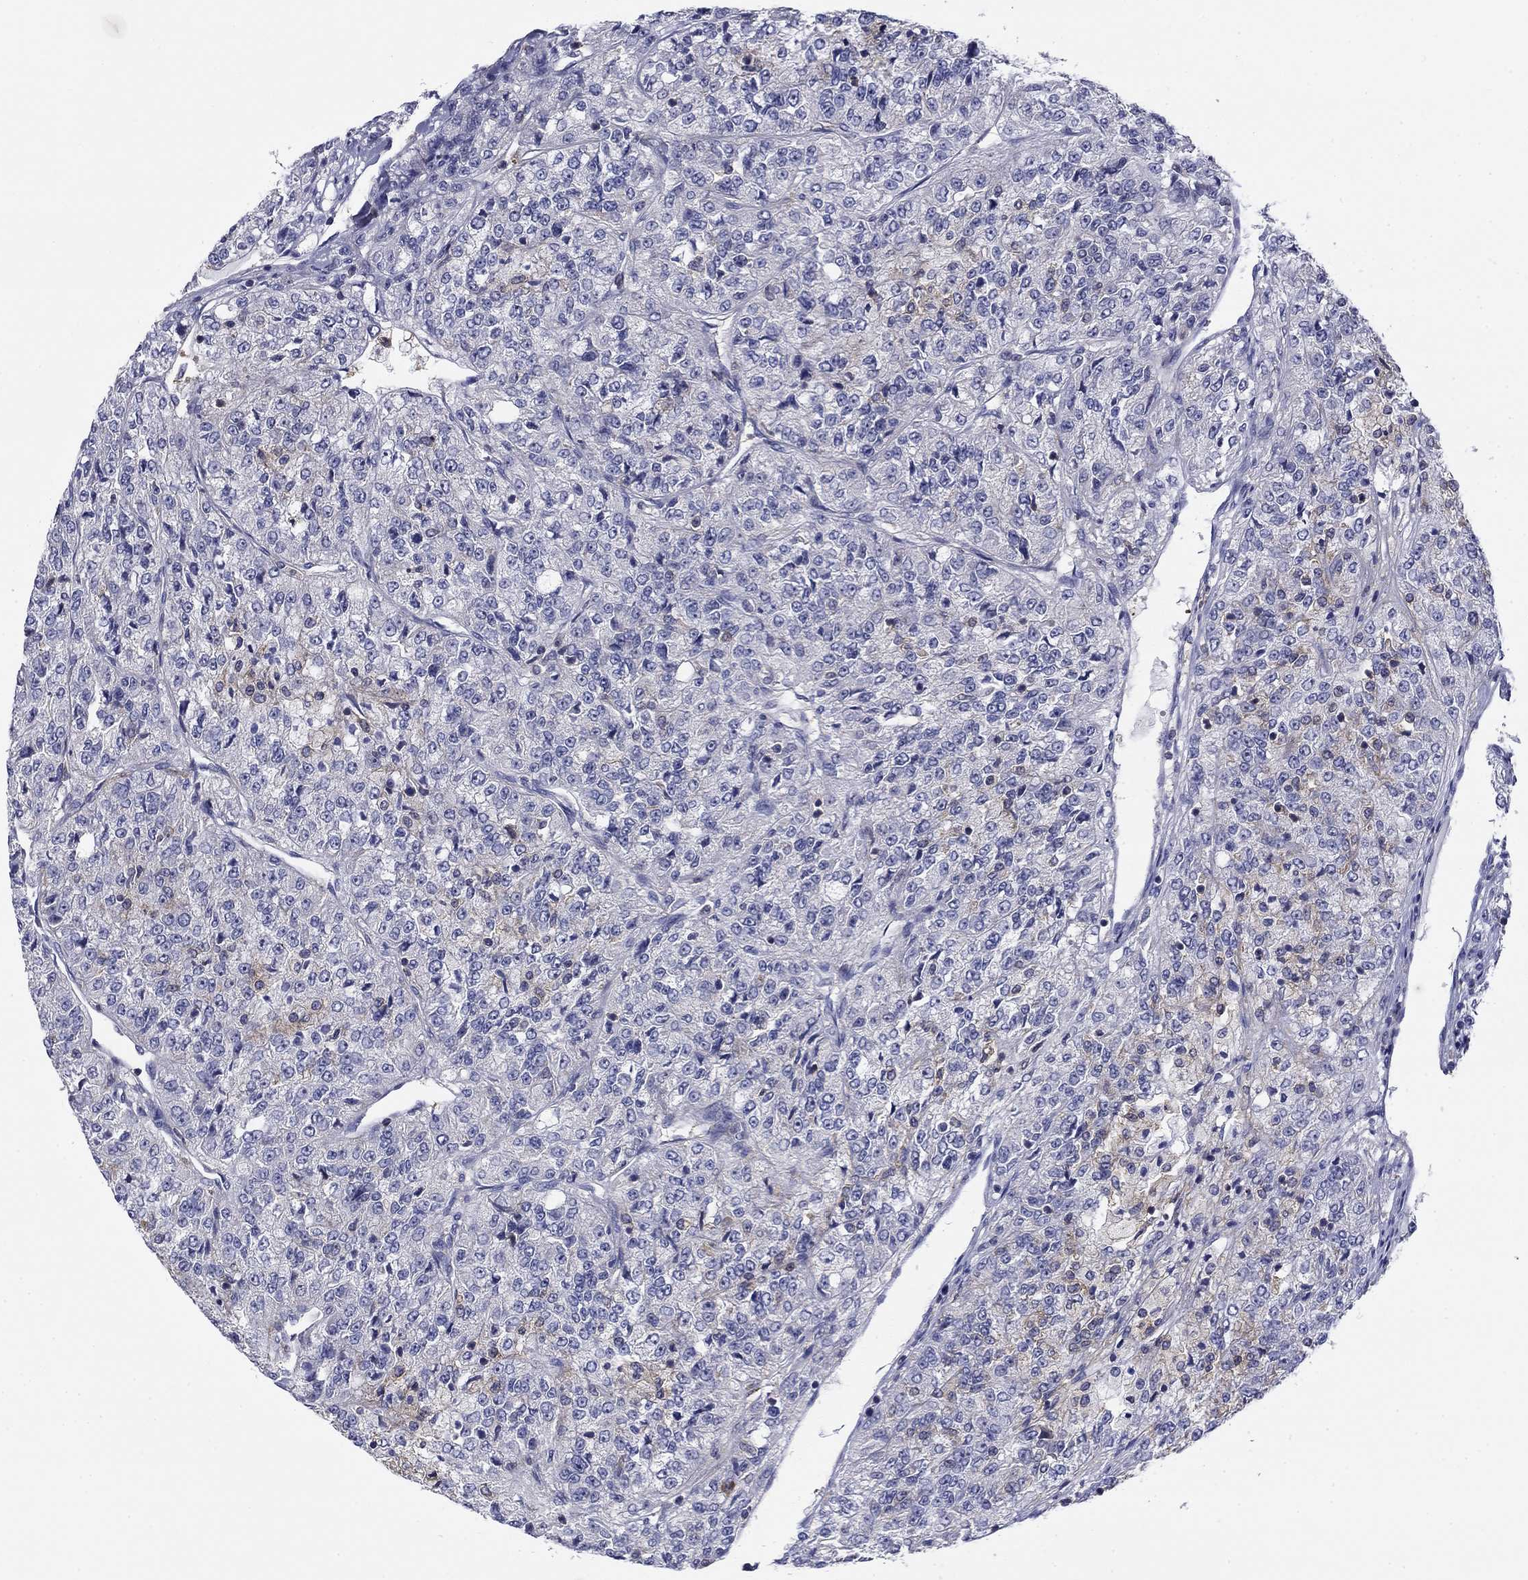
{"staining": {"intensity": "negative", "quantity": "none", "location": "none"}, "tissue": "renal cancer", "cell_type": "Tumor cells", "image_type": "cancer", "snomed": [{"axis": "morphology", "description": "Adenocarcinoma, NOS"}, {"axis": "topography", "description": "Kidney"}], "caption": "Renal cancer was stained to show a protein in brown. There is no significant positivity in tumor cells.", "gene": "POU2F2", "patient": {"sex": "female", "age": 63}}